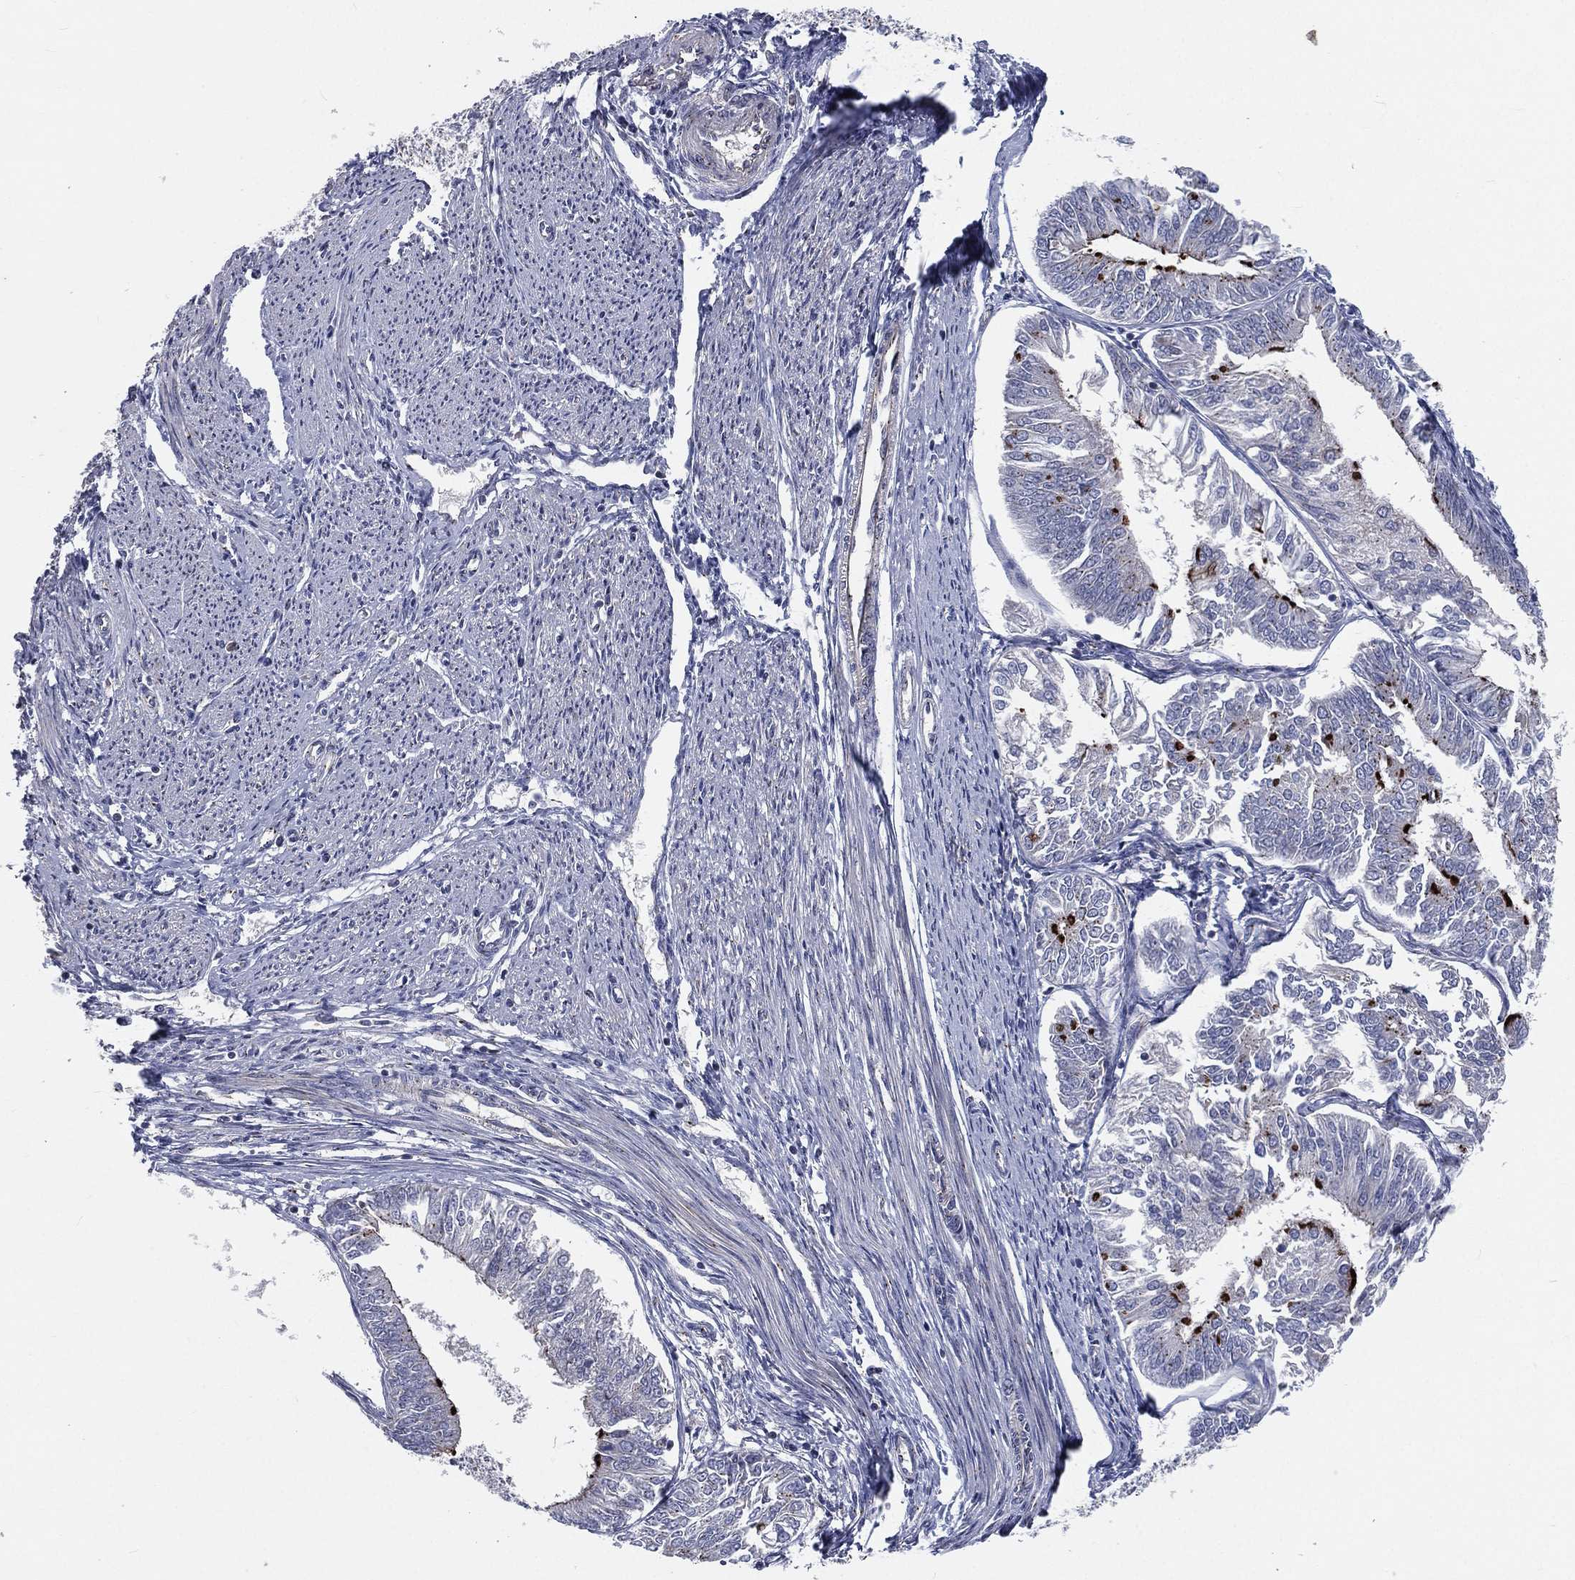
{"staining": {"intensity": "strong", "quantity": "<25%", "location": "cytoplasmic/membranous"}, "tissue": "endometrial cancer", "cell_type": "Tumor cells", "image_type": "cancer", "snomed": [{"axis": "morphology", "description": "Adenocarcinoma, NOS"}, {"axis": "topography", "description": "Endometrium"}], "caption": "This photomicrograph demonstrates immunohistochemistry (IHC) staining of human adenocarcinoma (endometrial), with medium strong cytoplasmic/membranous expression in approximately <25% of tumor cells.", "gene": "CROCC", "patient": {"sex": "female", "age": 58}}